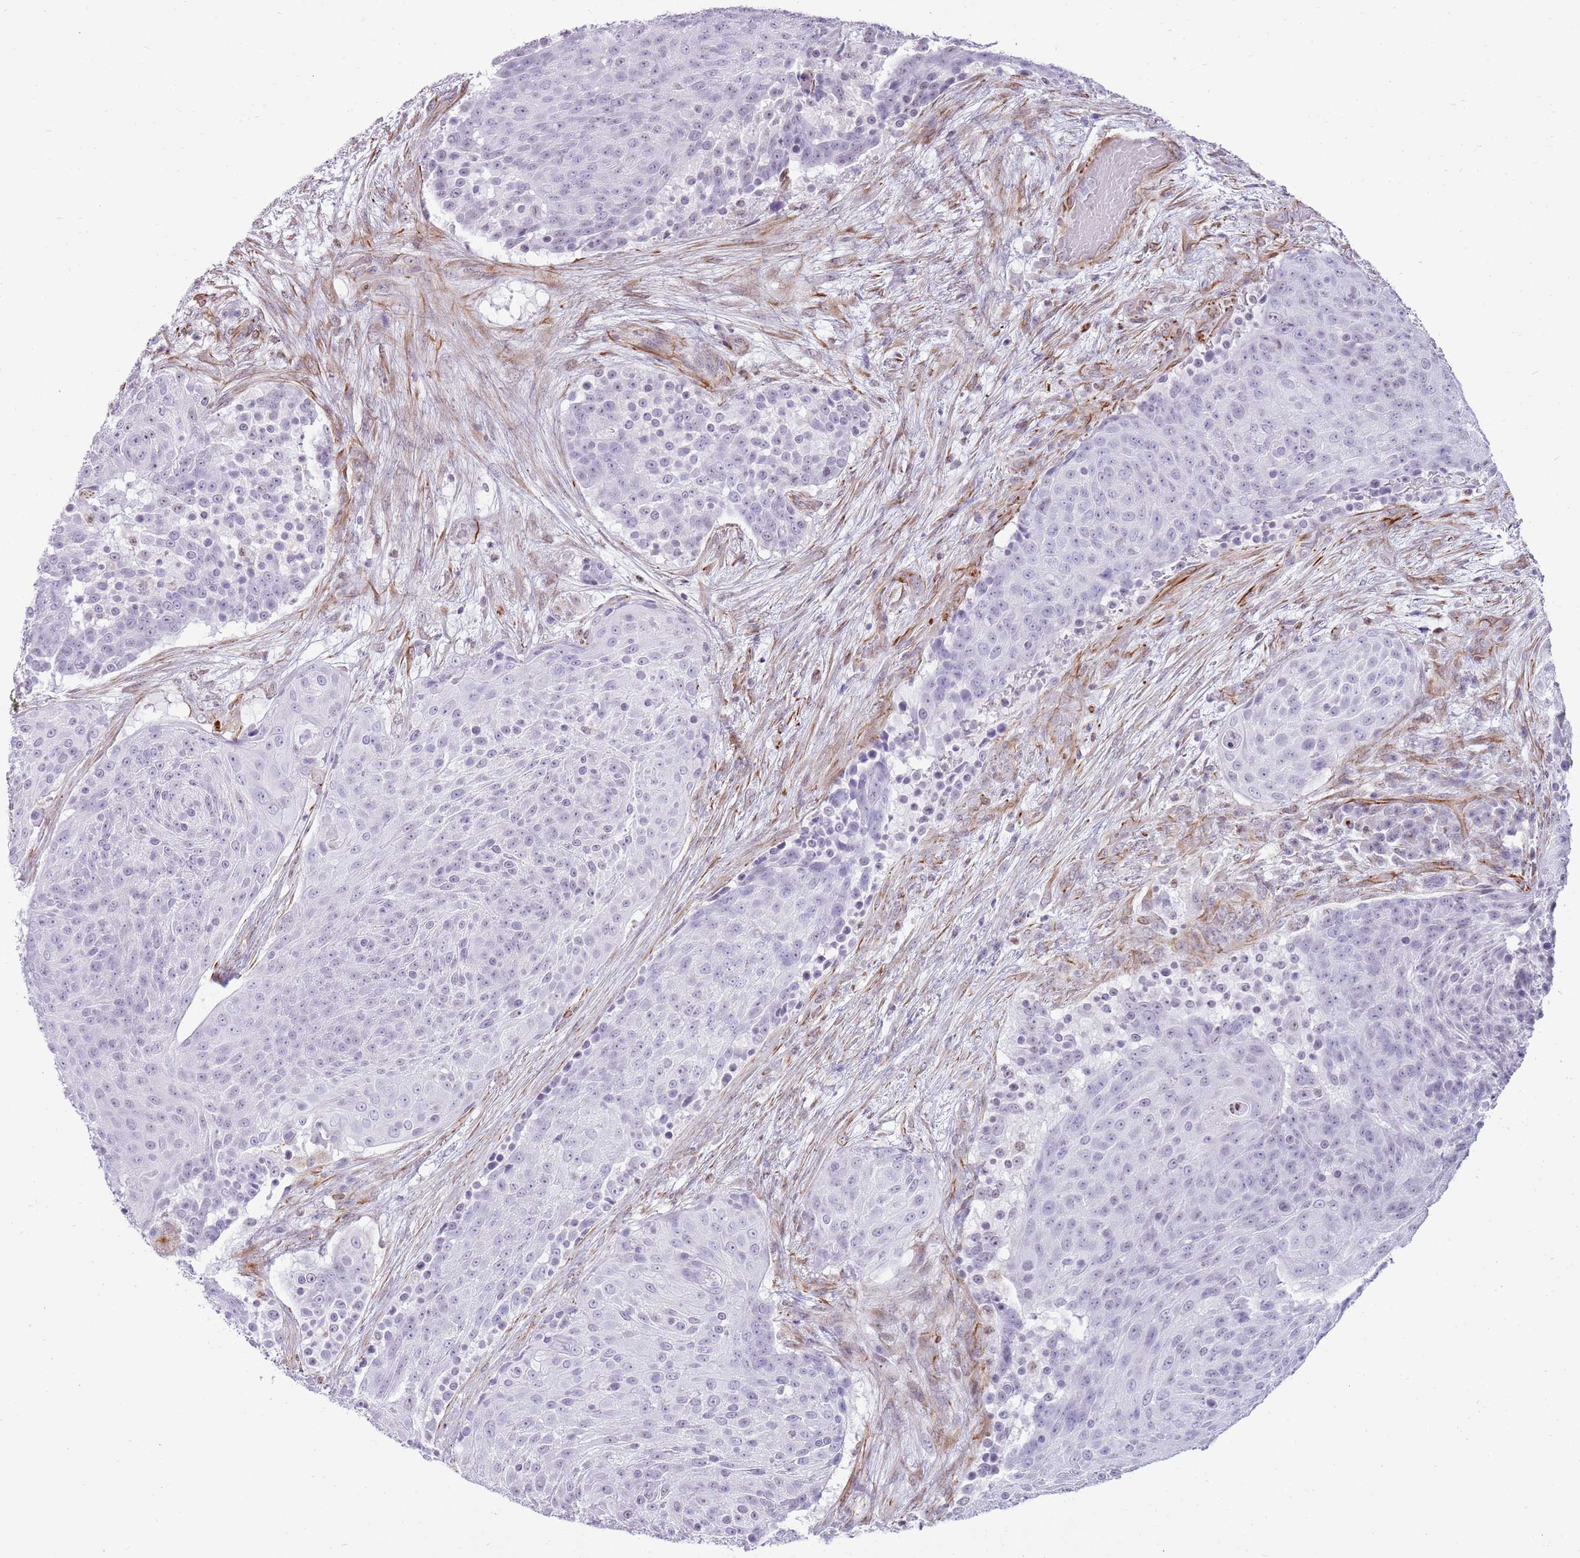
{"staining": {"intensity": "negative", "quantity": "none", "location": "none"}, "tissue": "urothelial cancer", "cell_type": "Tumor cells", "image_type": "cancer", "snomed": [{"axis": "morphology", "description": "Urothelial carcinoma, High grade"}, {"axis": "topography", "description": "Urinary bladder"}], "caption": "Histopathology image shows no protein expression in tumor cells of urothelial cancer tissue. The staining was performed using DAB (3,3'-diaminobenzidine) to visualize the protein expression in brown, while the nuclei were stained in blue with hematoxylin (Magnification: 20x).", "gene": "NBPF3", "patient": {"sex": "female", "age": 63}}